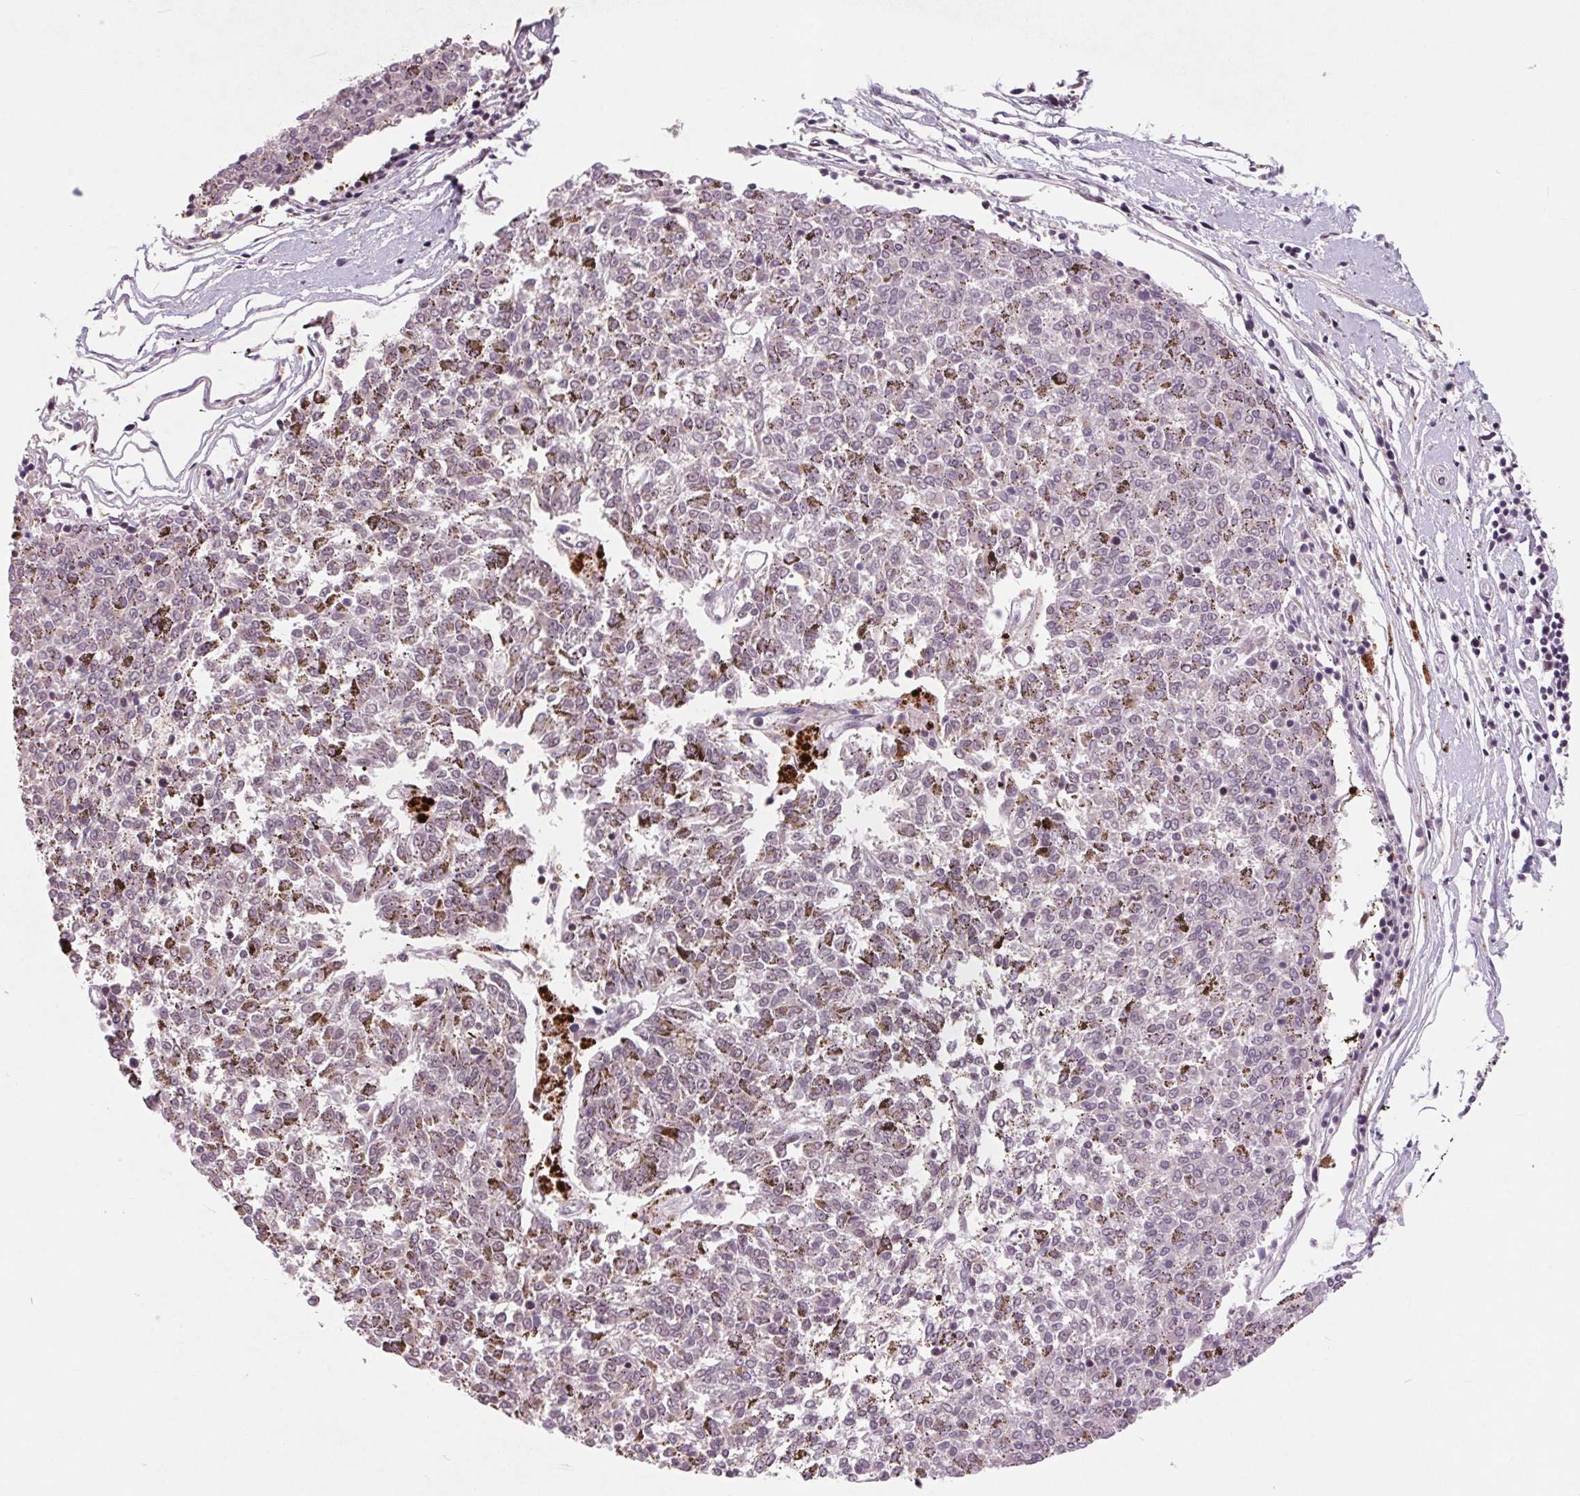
{"staining": {"intensity": "negative", "quantity": "none", "location": "none"}, "tissue": "melanoma", "cell_type": "Tumor cells", "image_type": "cancer", "snomed": [{"axis": "morphology", "description": "Malignant melanoma, NOS"}, {"axis": "topography", "description": "Skin"}], "caption": "Malignant melanoma stained for a protein using immunohistochemistry (IHC) exhibits no expression tumor cells.", "gene": "CD2BP2", "patient": {"sex": "female", "age": 72}}